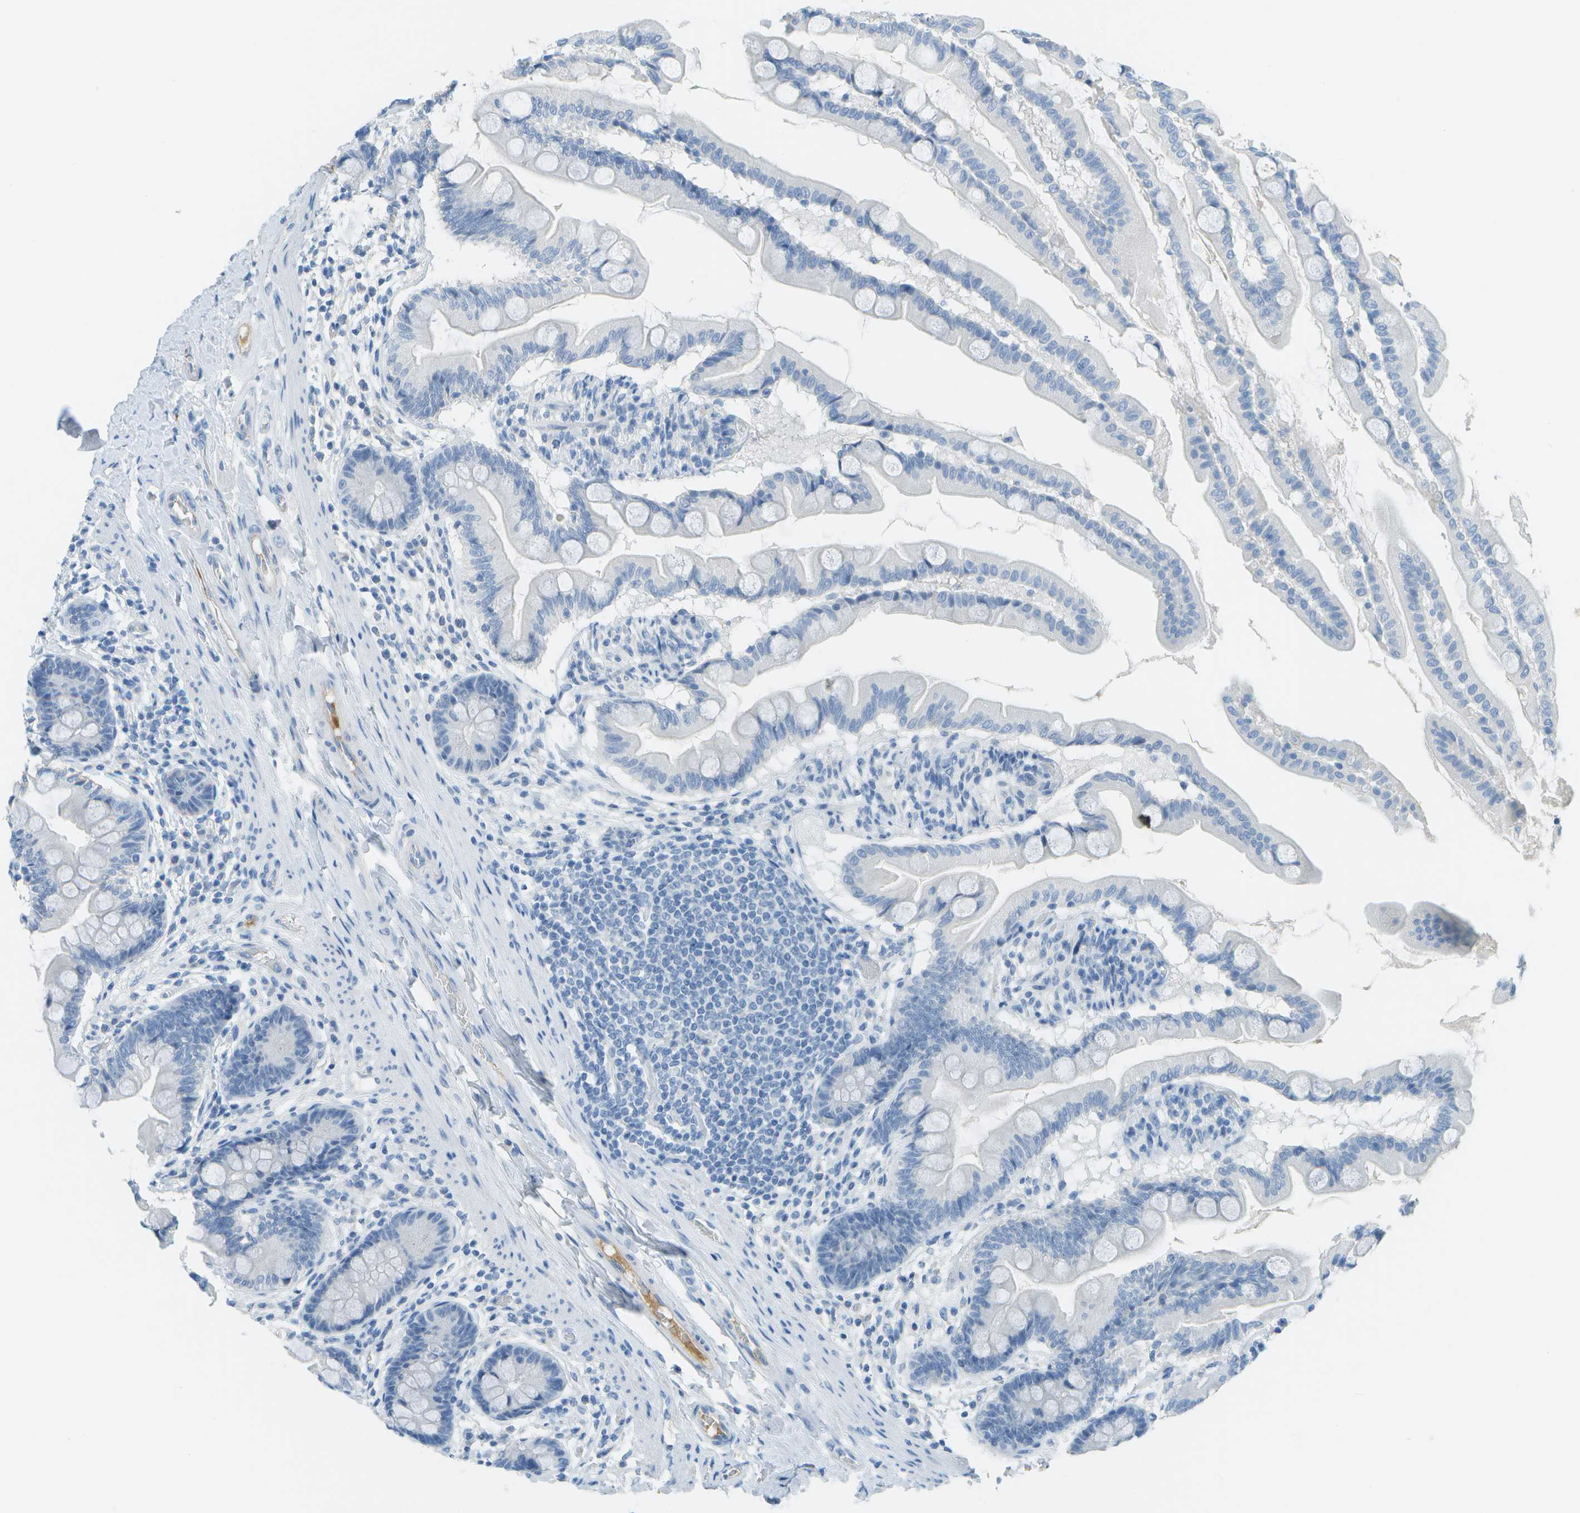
{"staining": {"intensity": "negative", "quantity": "none", "location": "none"}, "tissue": "small intestine", "cell_type": "Glandular cells", "image_type": "normal", "snomed": [{"axis": "morphology", "description": "Normal tissue, NOS"}, {"axis": "topography", "description": "Small intestine"}], "caption": "A high-resolution micrograph shows immunohistochemistry (IHC) staining of normal small intestine, which shows no significant staining in glandular cells.", "gene": "C1S", "patient": {"sex": "female", "age": 56}}